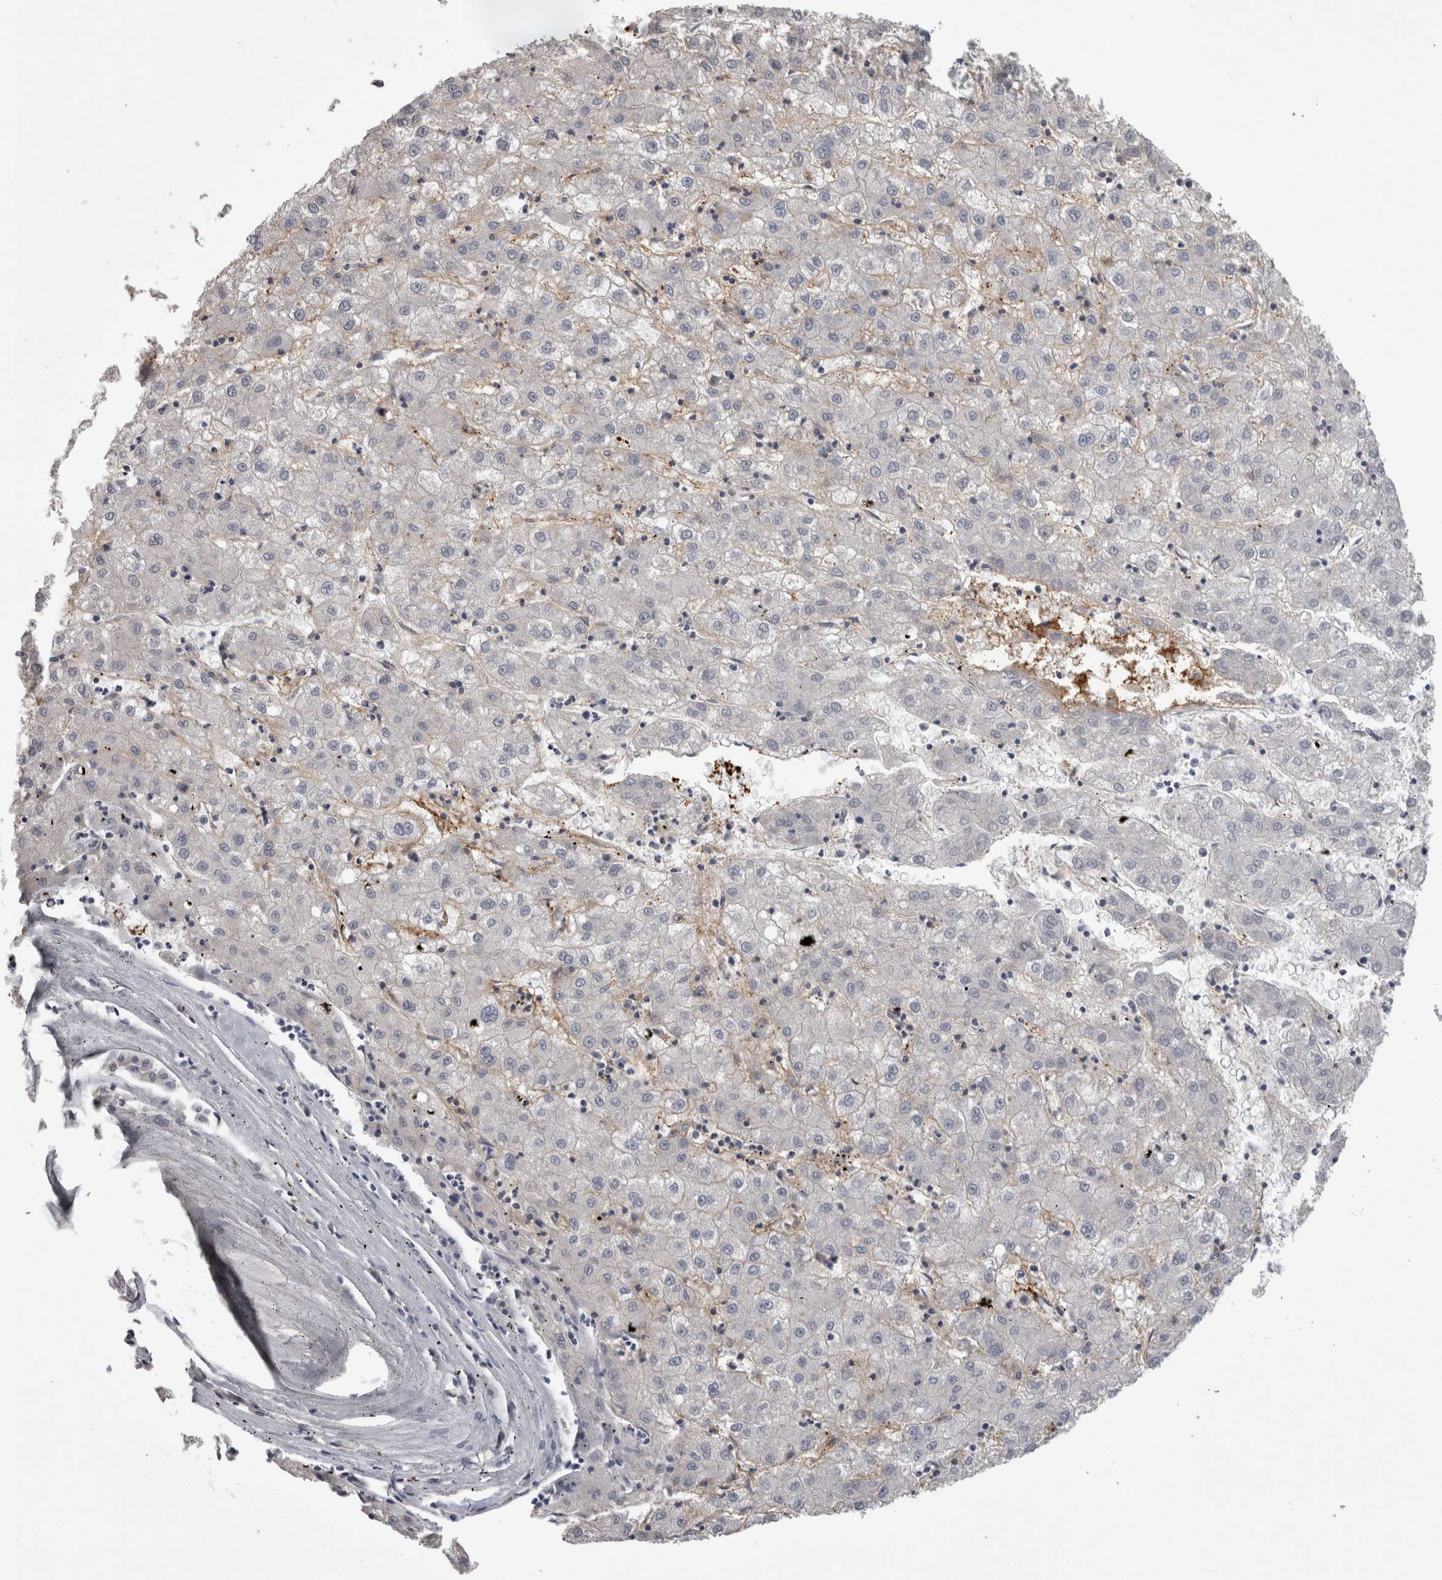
{"staining": {"intensity": "negative", "quantity": "none", "location": "none"}, "tissue": "liver cancer", "cell_type": "Tumor cells", "image_type": "cancer", "snomed": [{"axis": "morphology", "description": "Carcinoma, Hepatocellular, NOS"}, {"axis": "topography", "description": "Liver"}], "caption": "This is an immunohistochemistry (IHC) histopathology image of human liver cancer. There is no expression in tumor cells.", "gene": "SAA4", "patient": {"sex": "male", "age": 72}}